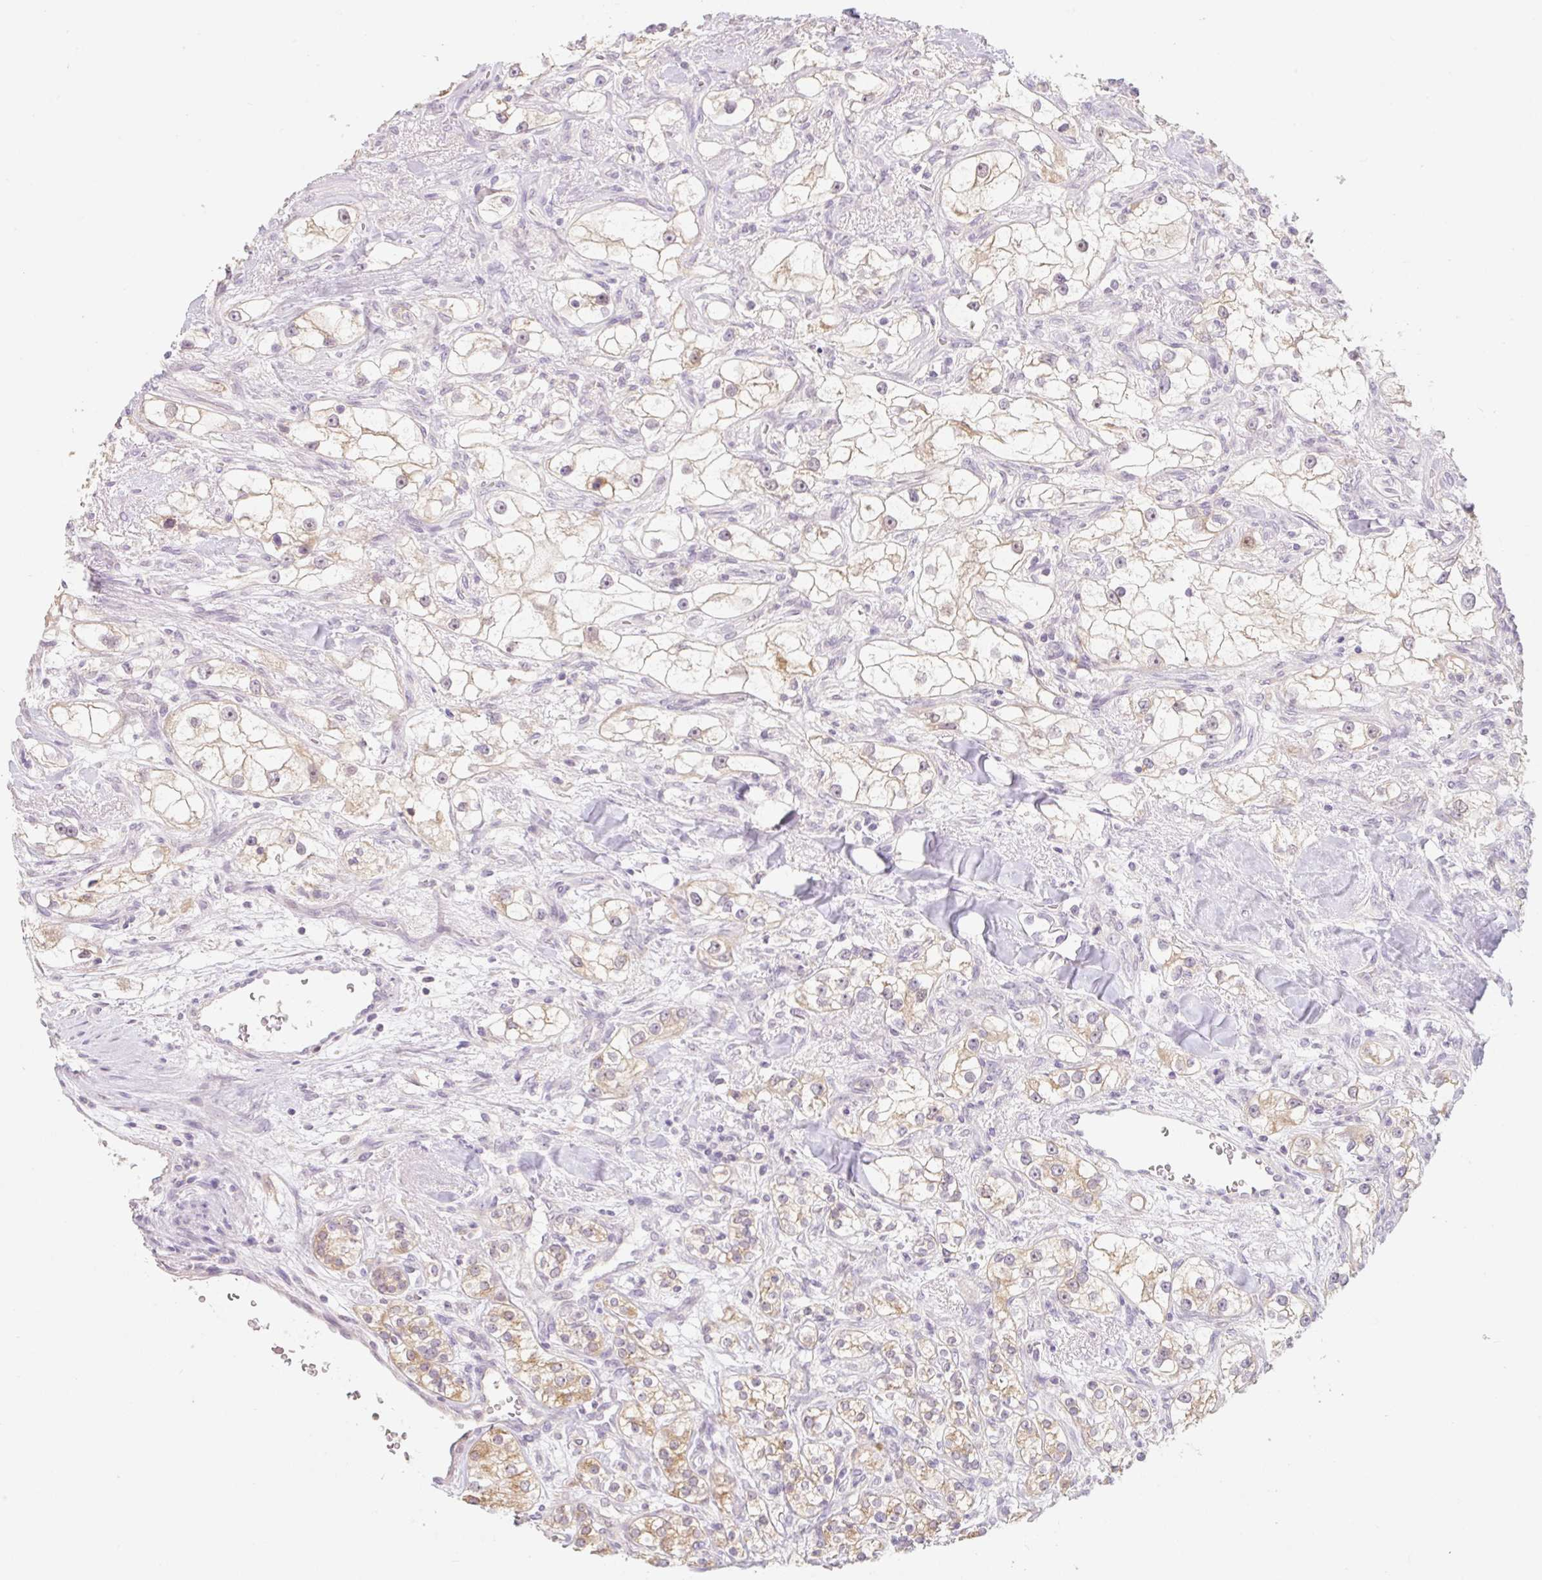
{"staining": {"intensity": "moderate", "quantity": "25%-75%", "location": "cytoplasmic/membranous"}, "tissue": "renal cancer", "cell_type": "Tumor cells", "image_type": "cancer", "snomed": [{"axis": "morphology", "description": "Adenocarcinoma, NOS"}, {"axis": "topography", "description": "Kidney"}], "caption": "Renal adenocarcinoma stained with DAB (3,3'-diaminobenzidine) immunohistochemistry reveals medium levels of moderate cytoplasmic/membranous positivity in approximately 25%-75% of tumor cells.", "gene": "MIA2", "patient": {"sex": "male", "age": 77}}